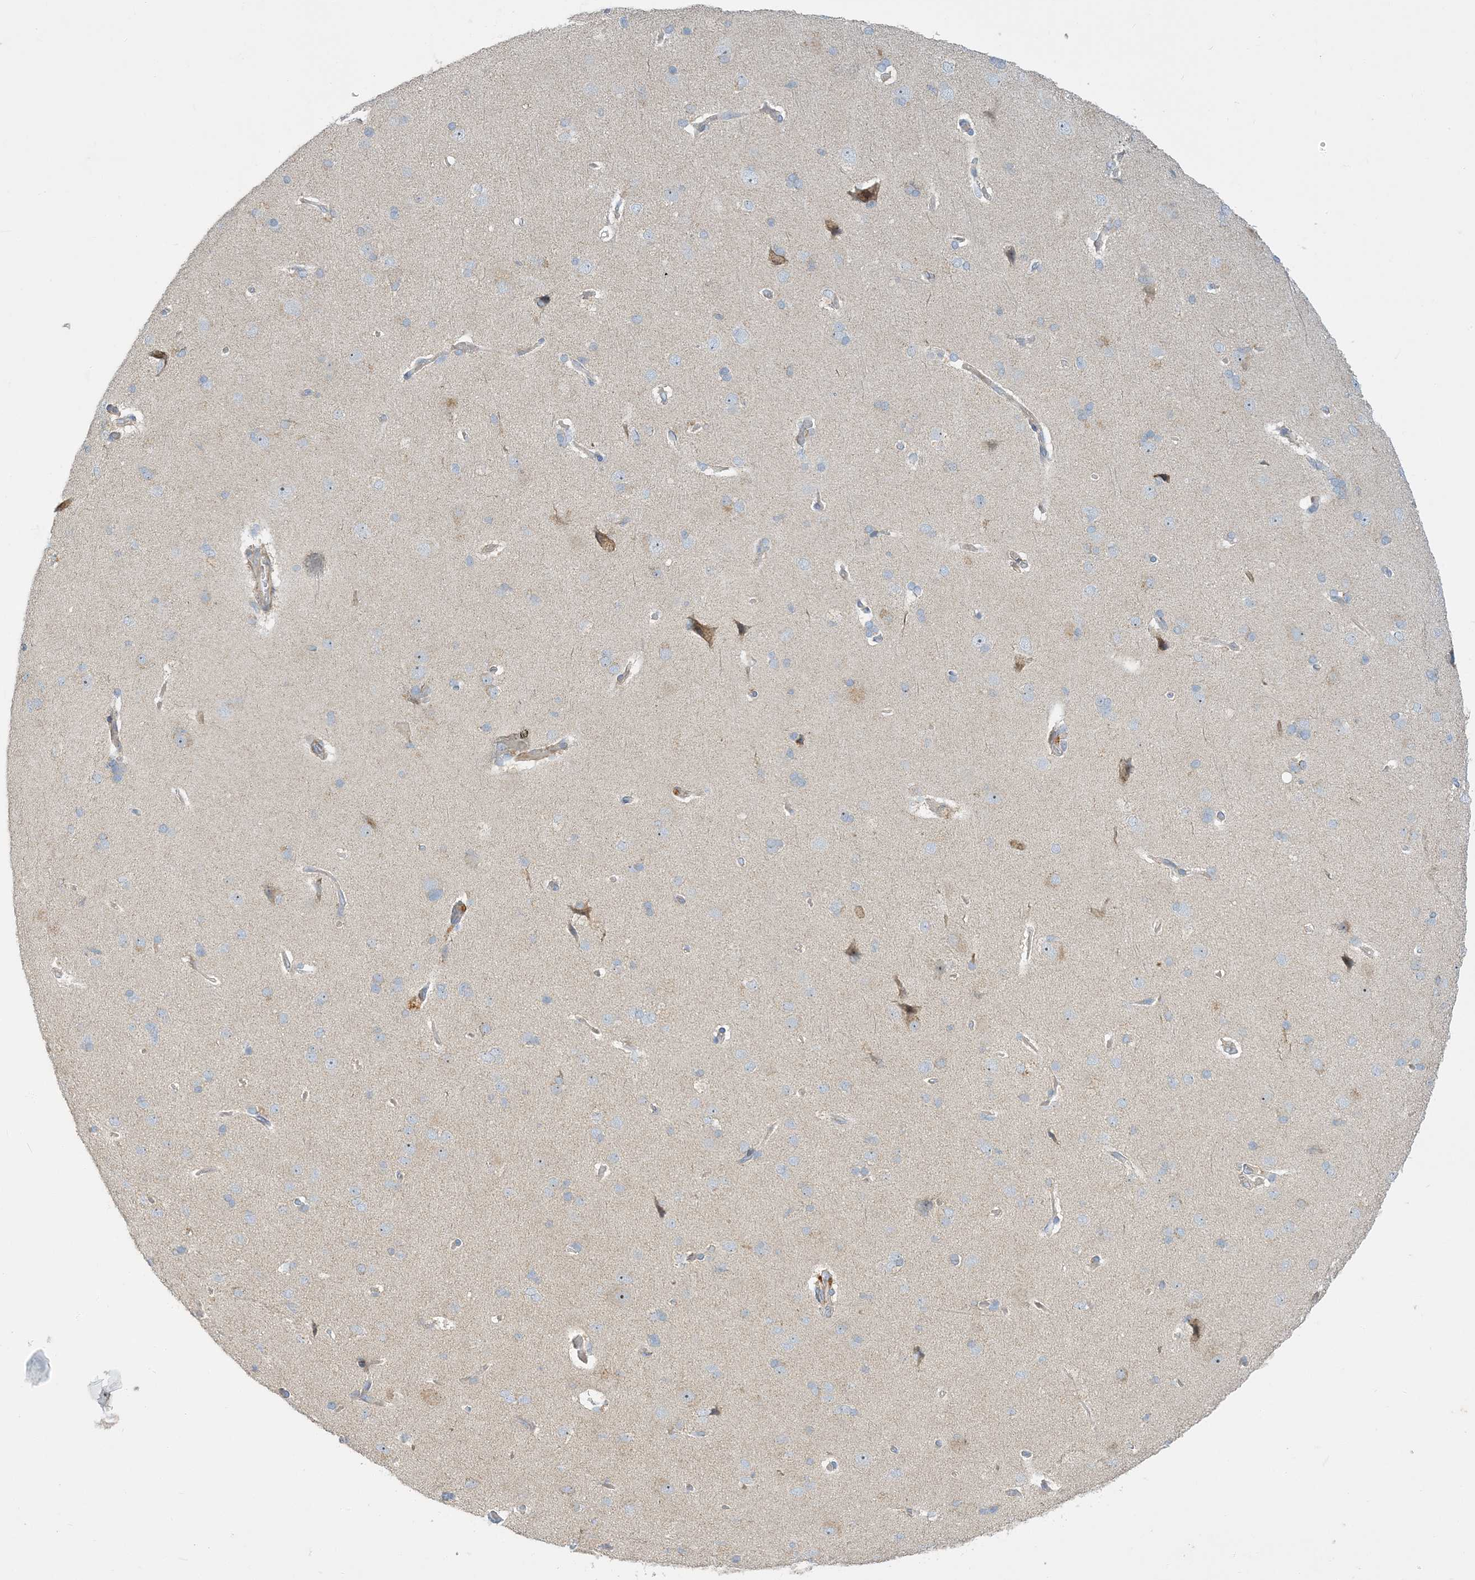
{"staining": {"intensity": "negative", "quantity": "none", "location": "none"}, "tissue": "cerebral cortex", "cell_type": "Endothelial cells", "image_type": "normal", "snomed": [{"axis": "morphology", "description": "Normal tissue, NOS"}, {"axis": "topography", "description": "Cerebral cortex"}], "caption": "Immunohistochemical staining of normal human cerebral cortex reveals no significant positivity in endothelial cells. The staining was performed using DAB to visualize the protein expression in brown, while the nuclei were stained in blue with hematoxylin (Magnification: 20x).", "gene": "LTN1", "patient": {"sex": "male", "age": 62}}